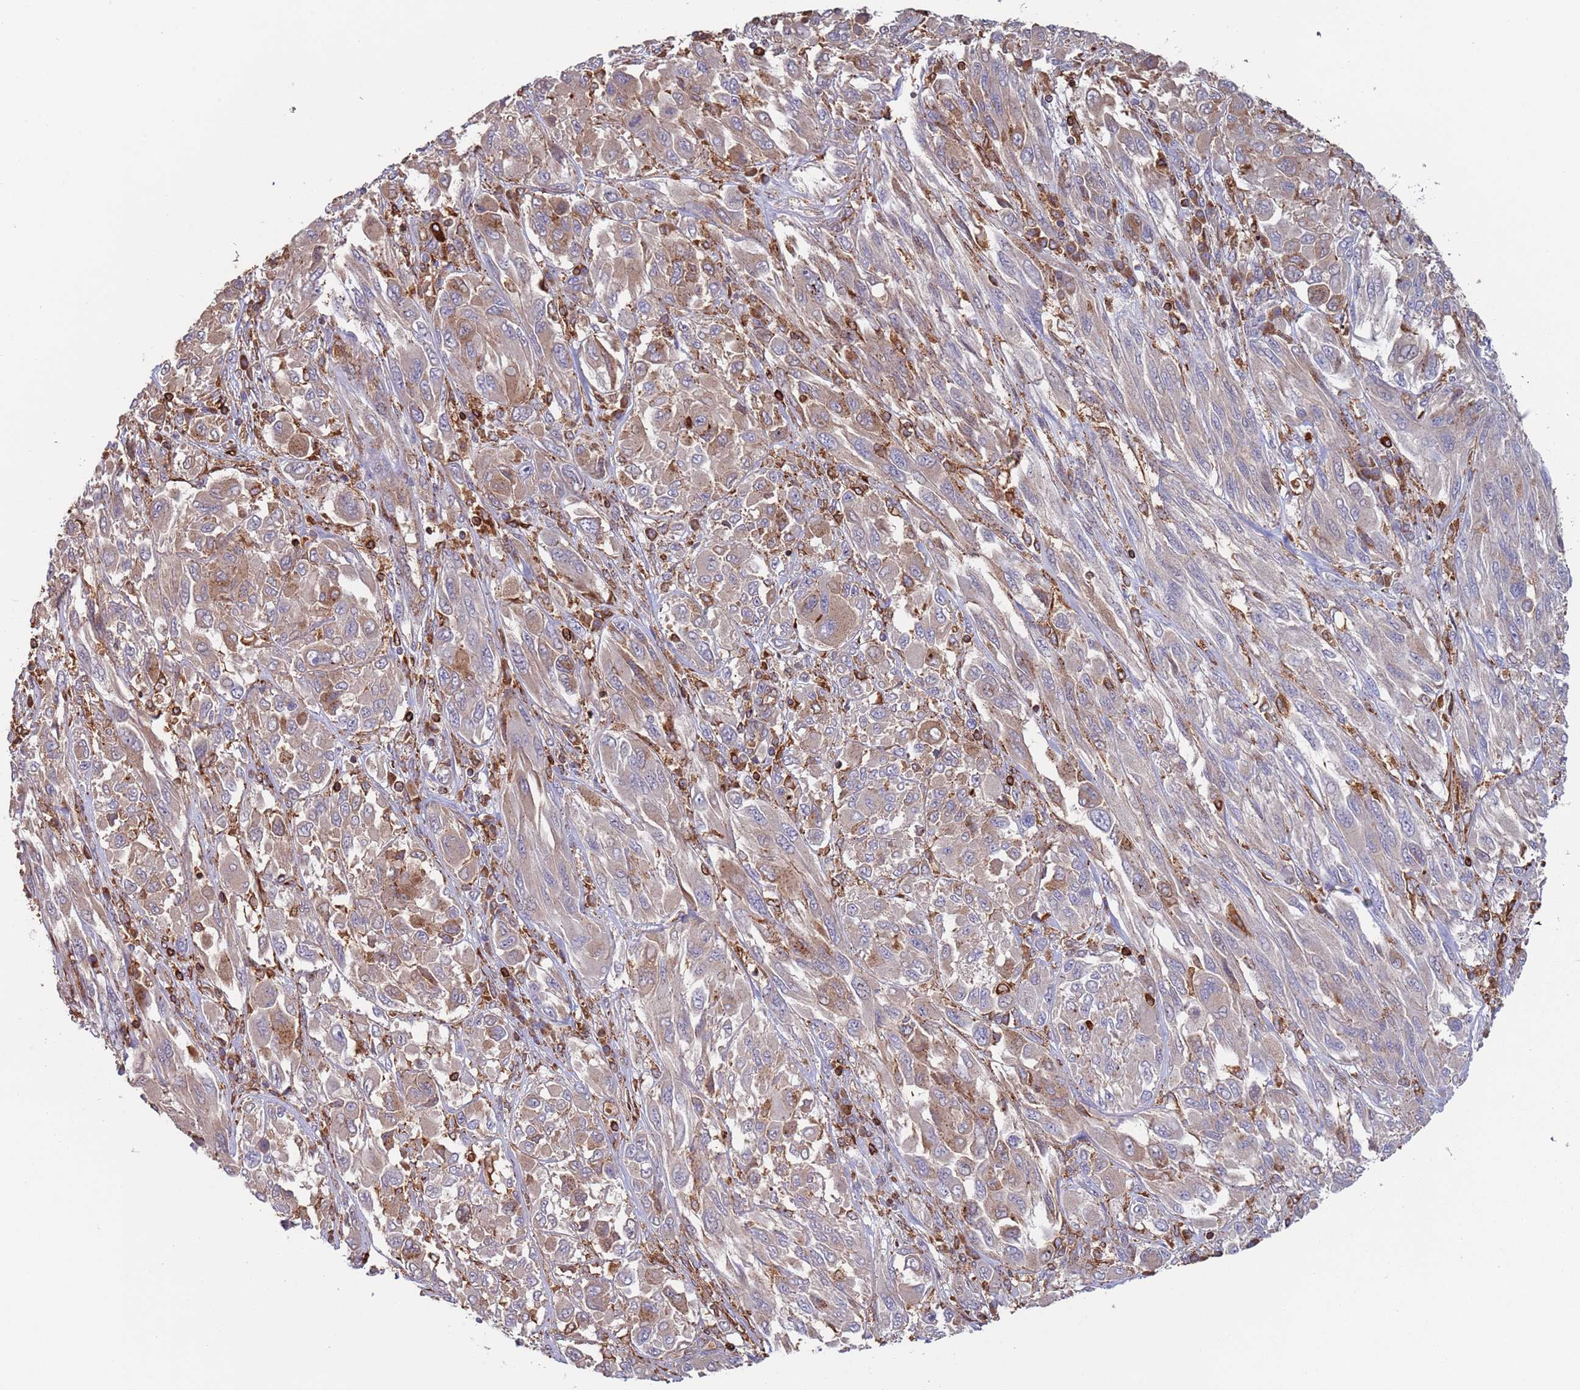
{"staining": {"intensity": "weak", "quantity": "25%-75%", "location": "cytoplasmic/membranous"}, "tissue": "melanoma", "cell_type": "Tumor cells", "image_type": "cancer", "snomed": [{"axis": "morphology", "description": "Malignant melanoma, NOS"}, {"axis": "topography", "description": "Skin"}], "caption": "Weak cytoplasmic/membranous protein positivity is present in about 25%-75% of tumor cells in melanoma.", "gene": "MALRD1", "patient": {"sex": "female", "age": 91}}